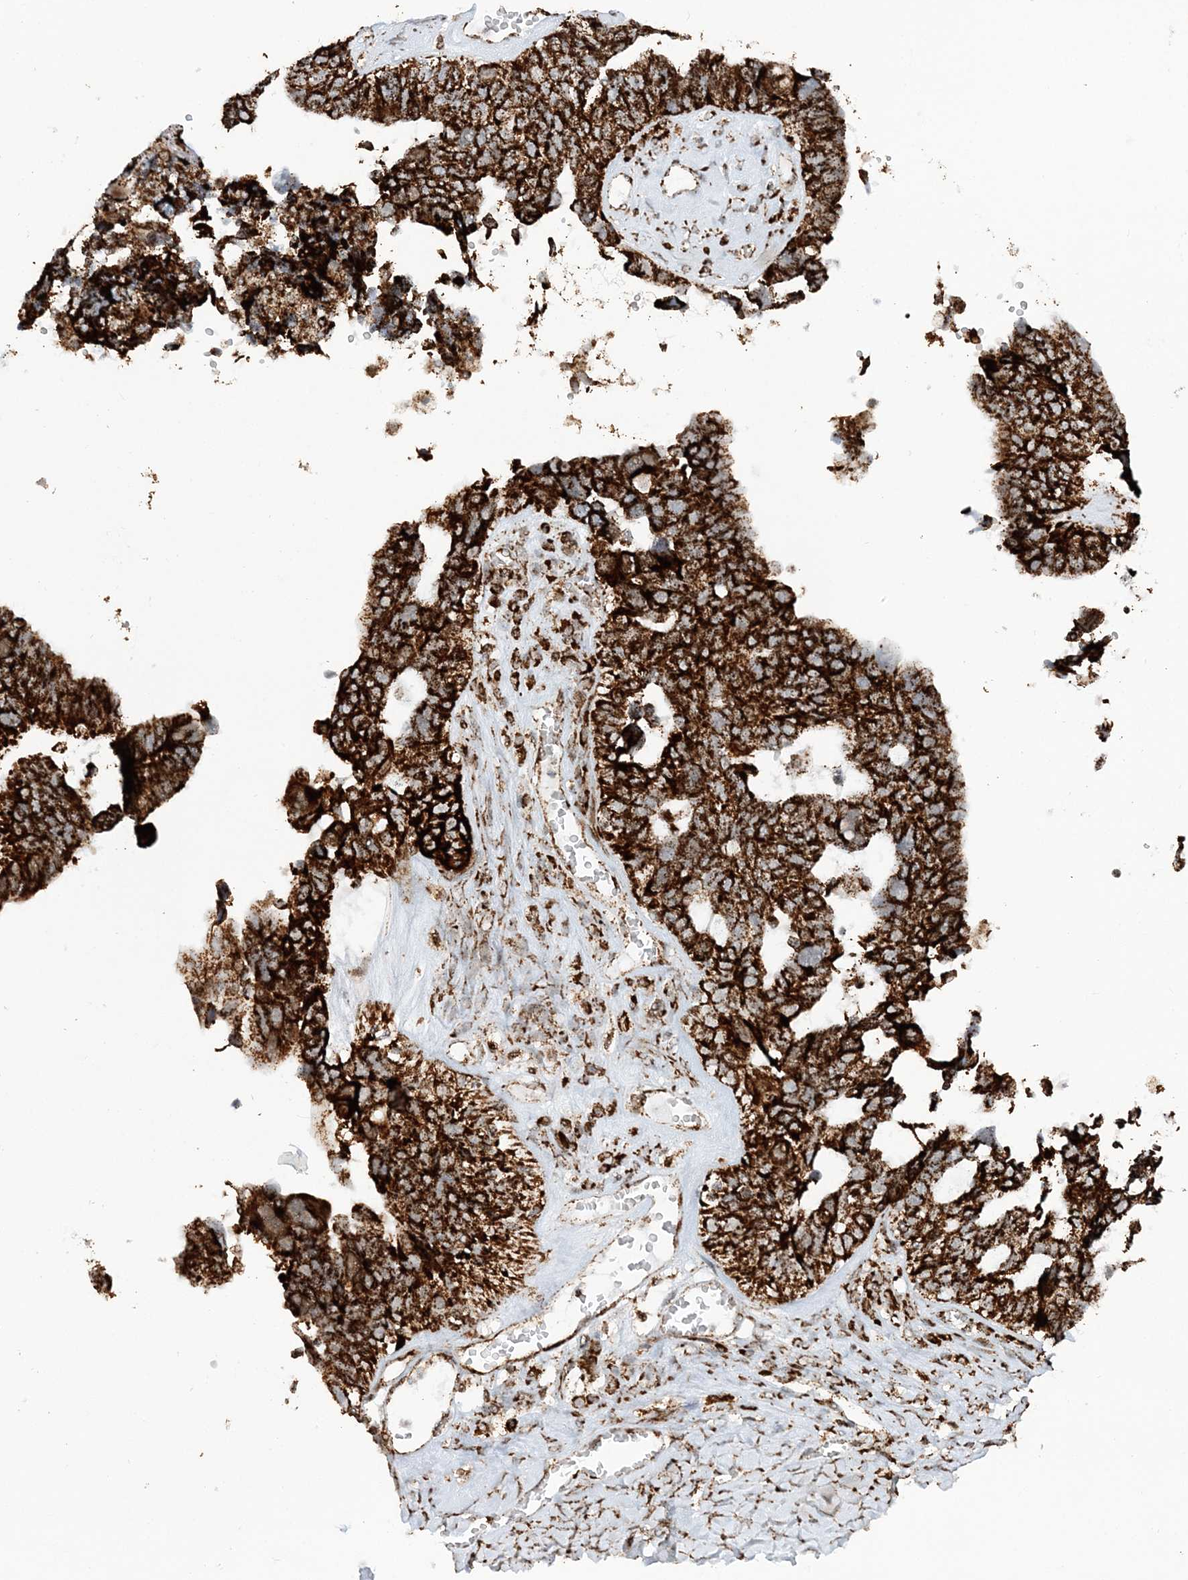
{"staining": {"intensity": "strong", "quantity": ">75%", "location": "cytoplasmic/membranous"}, "tissue": "ovarian cancer", "cell_type": "Tumor cells", "image_type": "cancer", "snomed": [{"axis": "morphology", "description": "Cystadenocarcinoma, serous, NOS"}, {"axis": "topography", "description": "Ovary"}], "caption": "Ovarian cancer (serous cystadenocarcinoma) stained with IHC displays strong cytoplasmic/membranous positivity in about >75% of tumor cells.", "gene": "CRY2", "patient": {"sex": "female", "age": 79}}